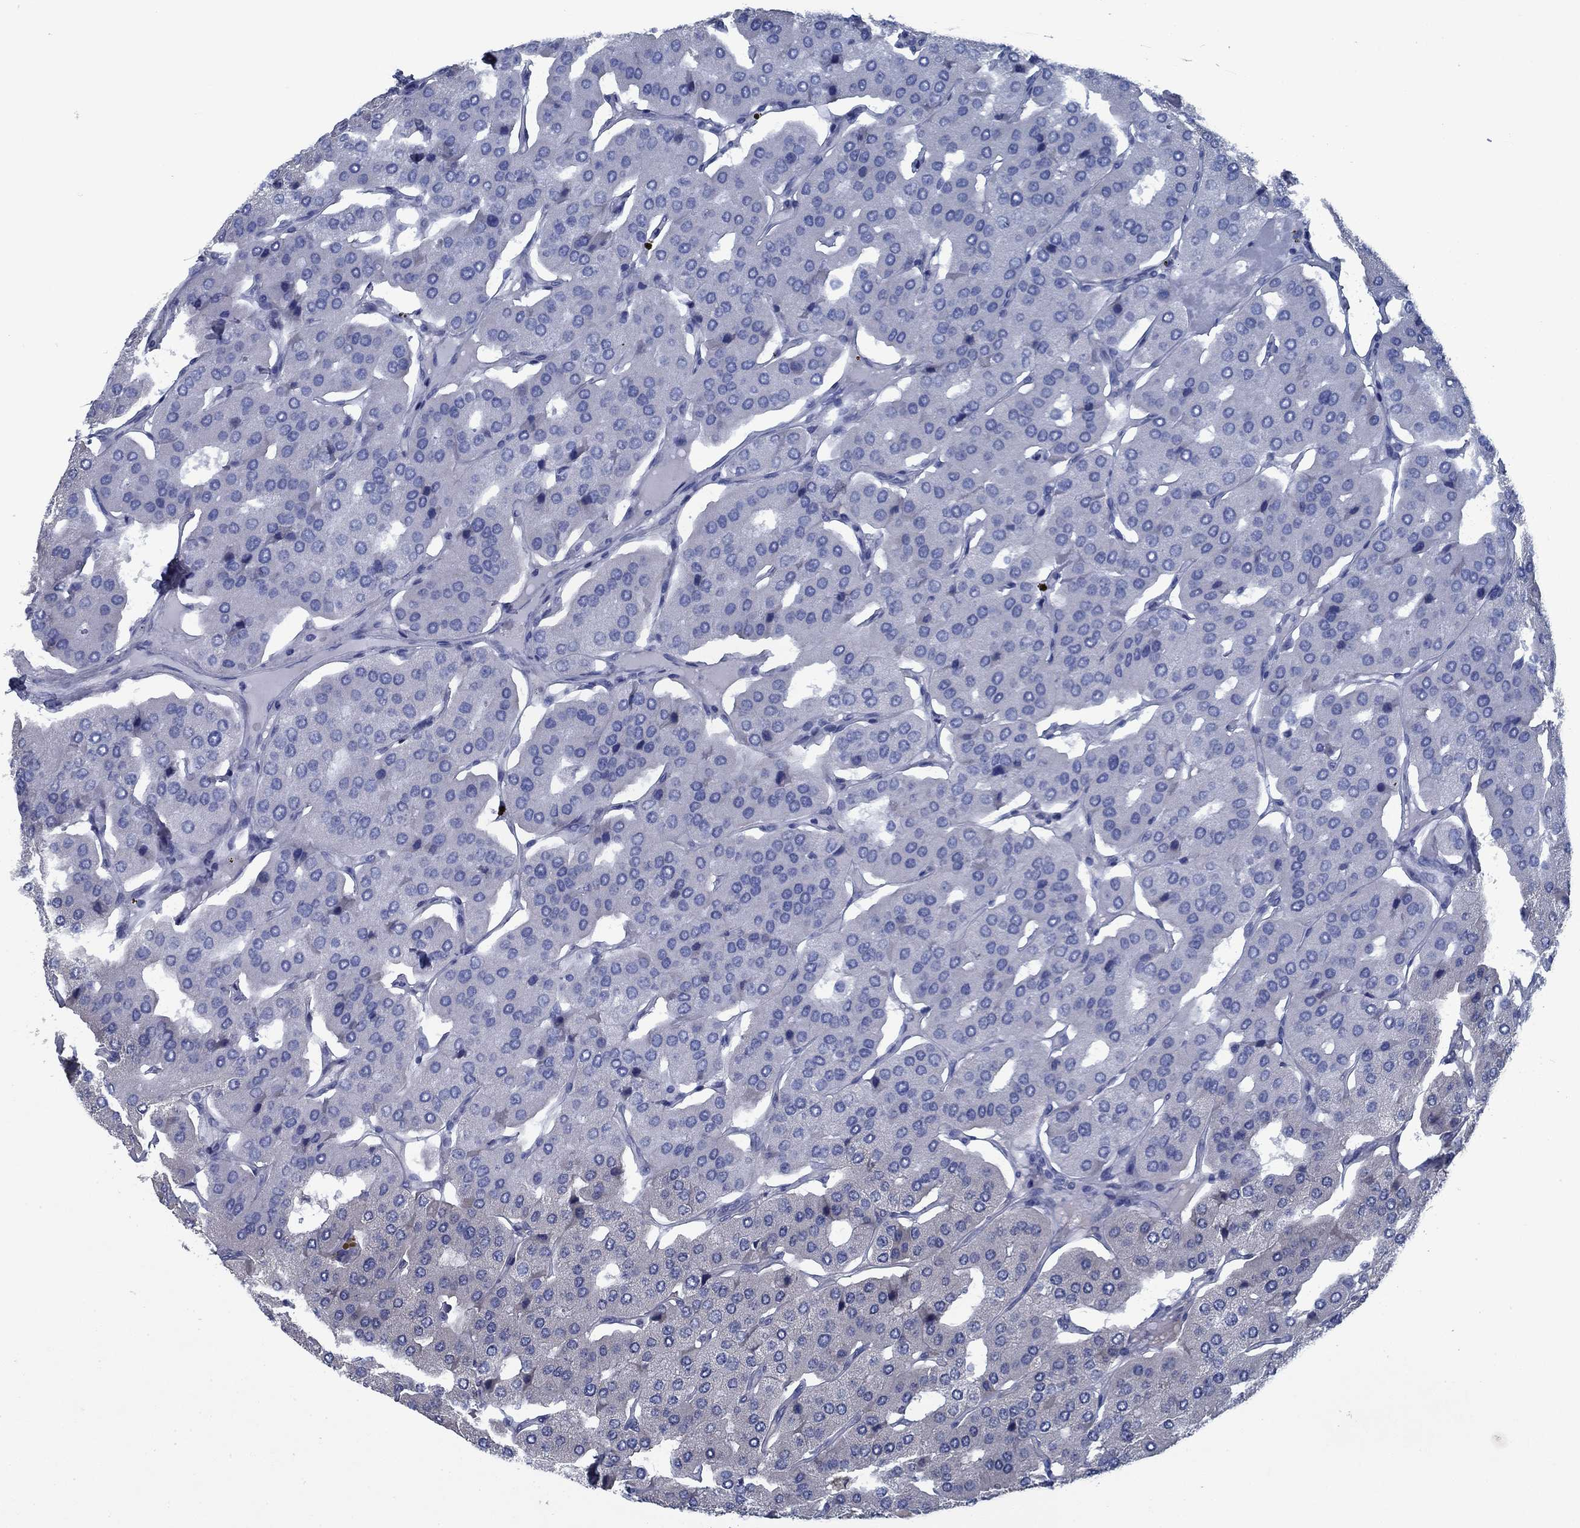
{"staining": {"intensity": "negative", "quantity": "none", "location": "none"}, "tissue": "parathyroid gland", "cell_type": "Glandular cells", "image_type": "normal", "snomed": [{"axis": "morphology", "description": "Normal tissue, NOS"}, {"axis": "morphology", "description": "Adenoma, NOS"}, {"axis": "topography", "description": "Parathyroid gland"}], "caption": "An image of human parathyroid gland is negative for staining in glandular cells.", "gene": "PNMA8A", "patient": {"sex": "female", "age": 86}}